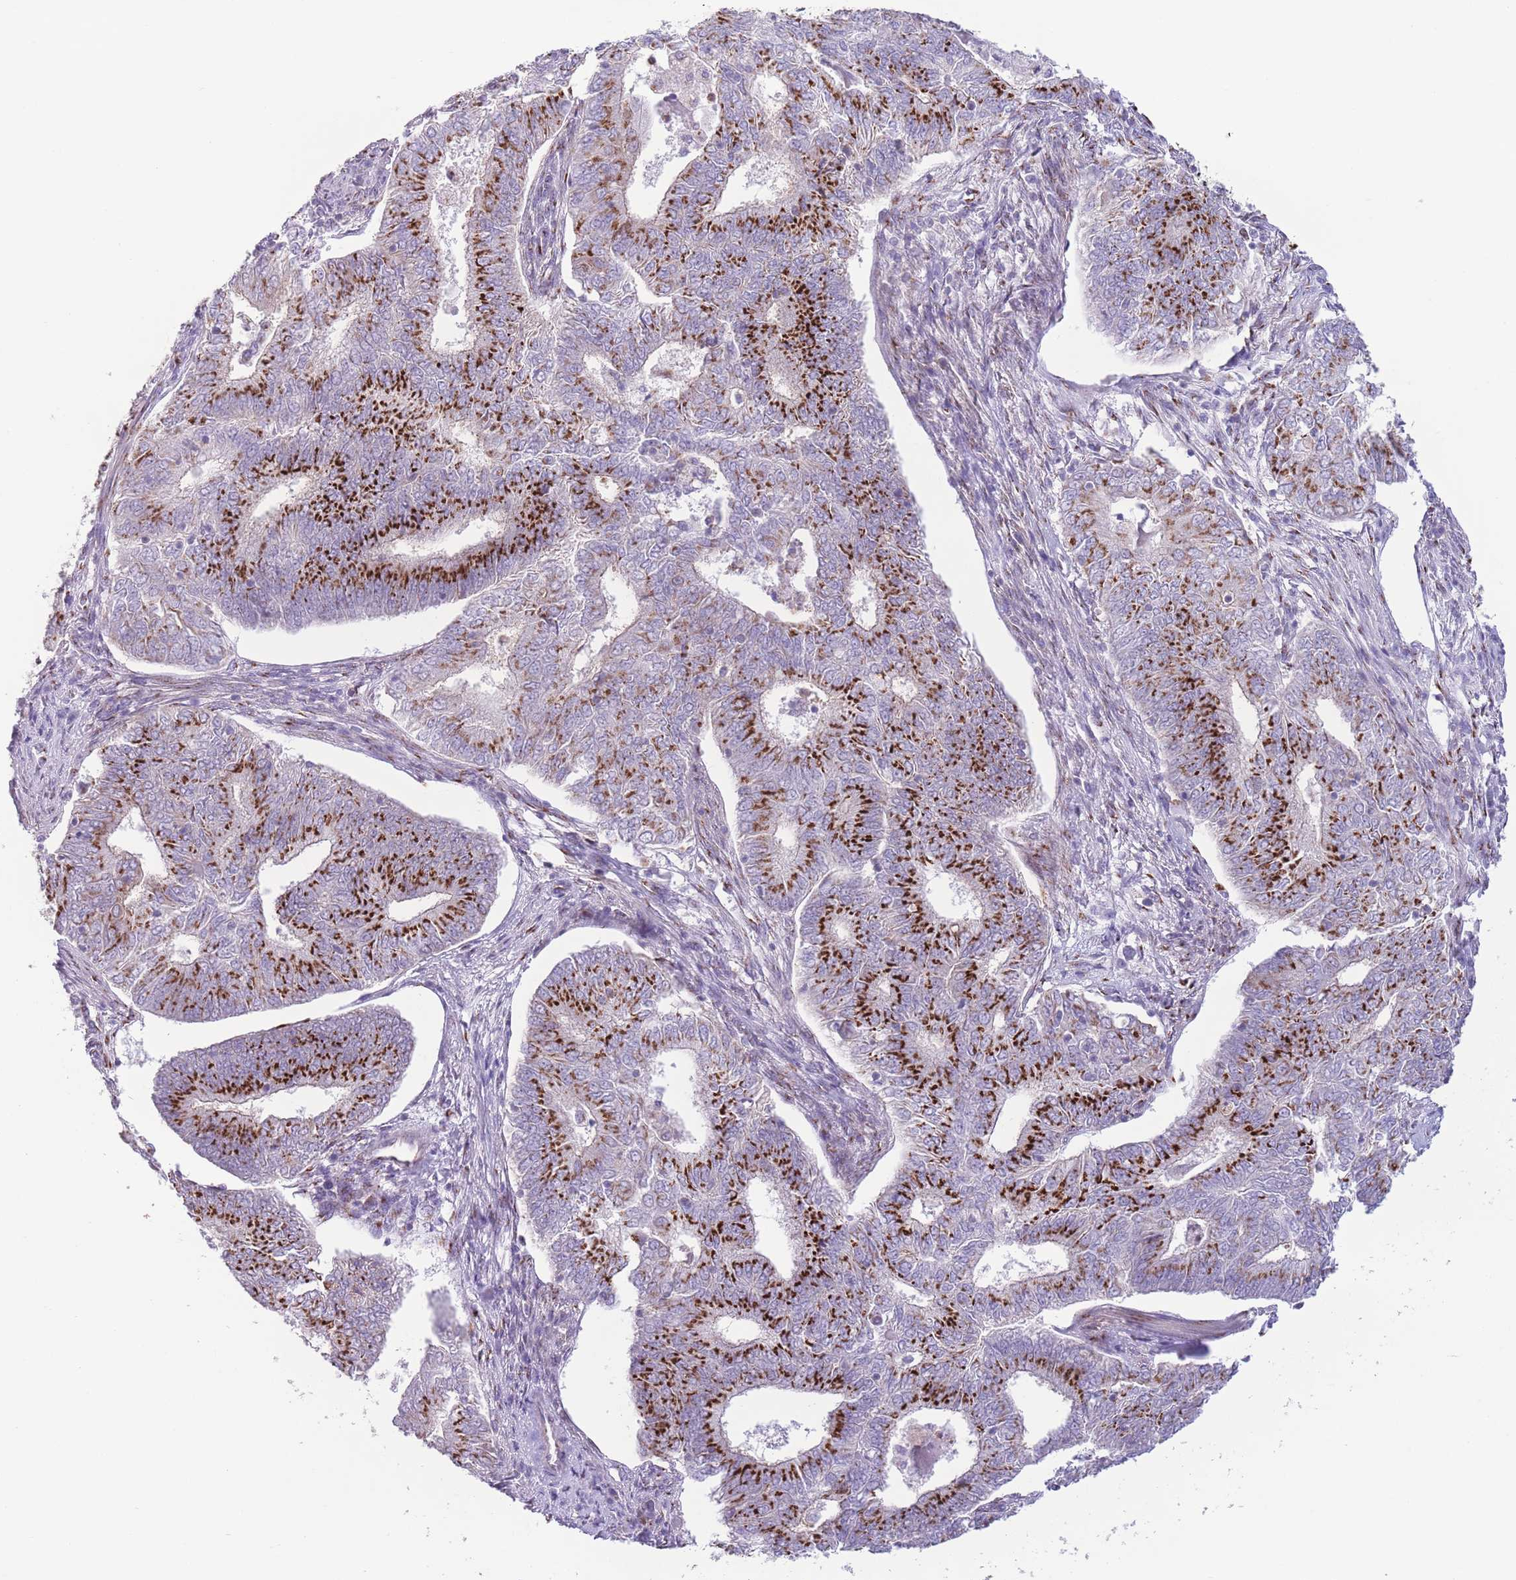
{"staining": {"intensity": "strong", "quantity": ">75%", "location": "cytoplasmic/membranous"}, "tissue": "endometrial cancer", "cell_type": "Tumor cells", "image_type": "cancer", "snomed": [{"axis": "morphology", "description": "Adenocarcinoma, NOS"}, {"axis": "topography", "description": "Endometrium"}], "caption": "Endometrial cancer (adenocarcinoma) stained for a protein (brown) reveals strong cytoplasmic/membranous positive staining in about >75% of tumor cells.", "gene": "C20orf96", "patient": {"sex": "female", "age": 62}}